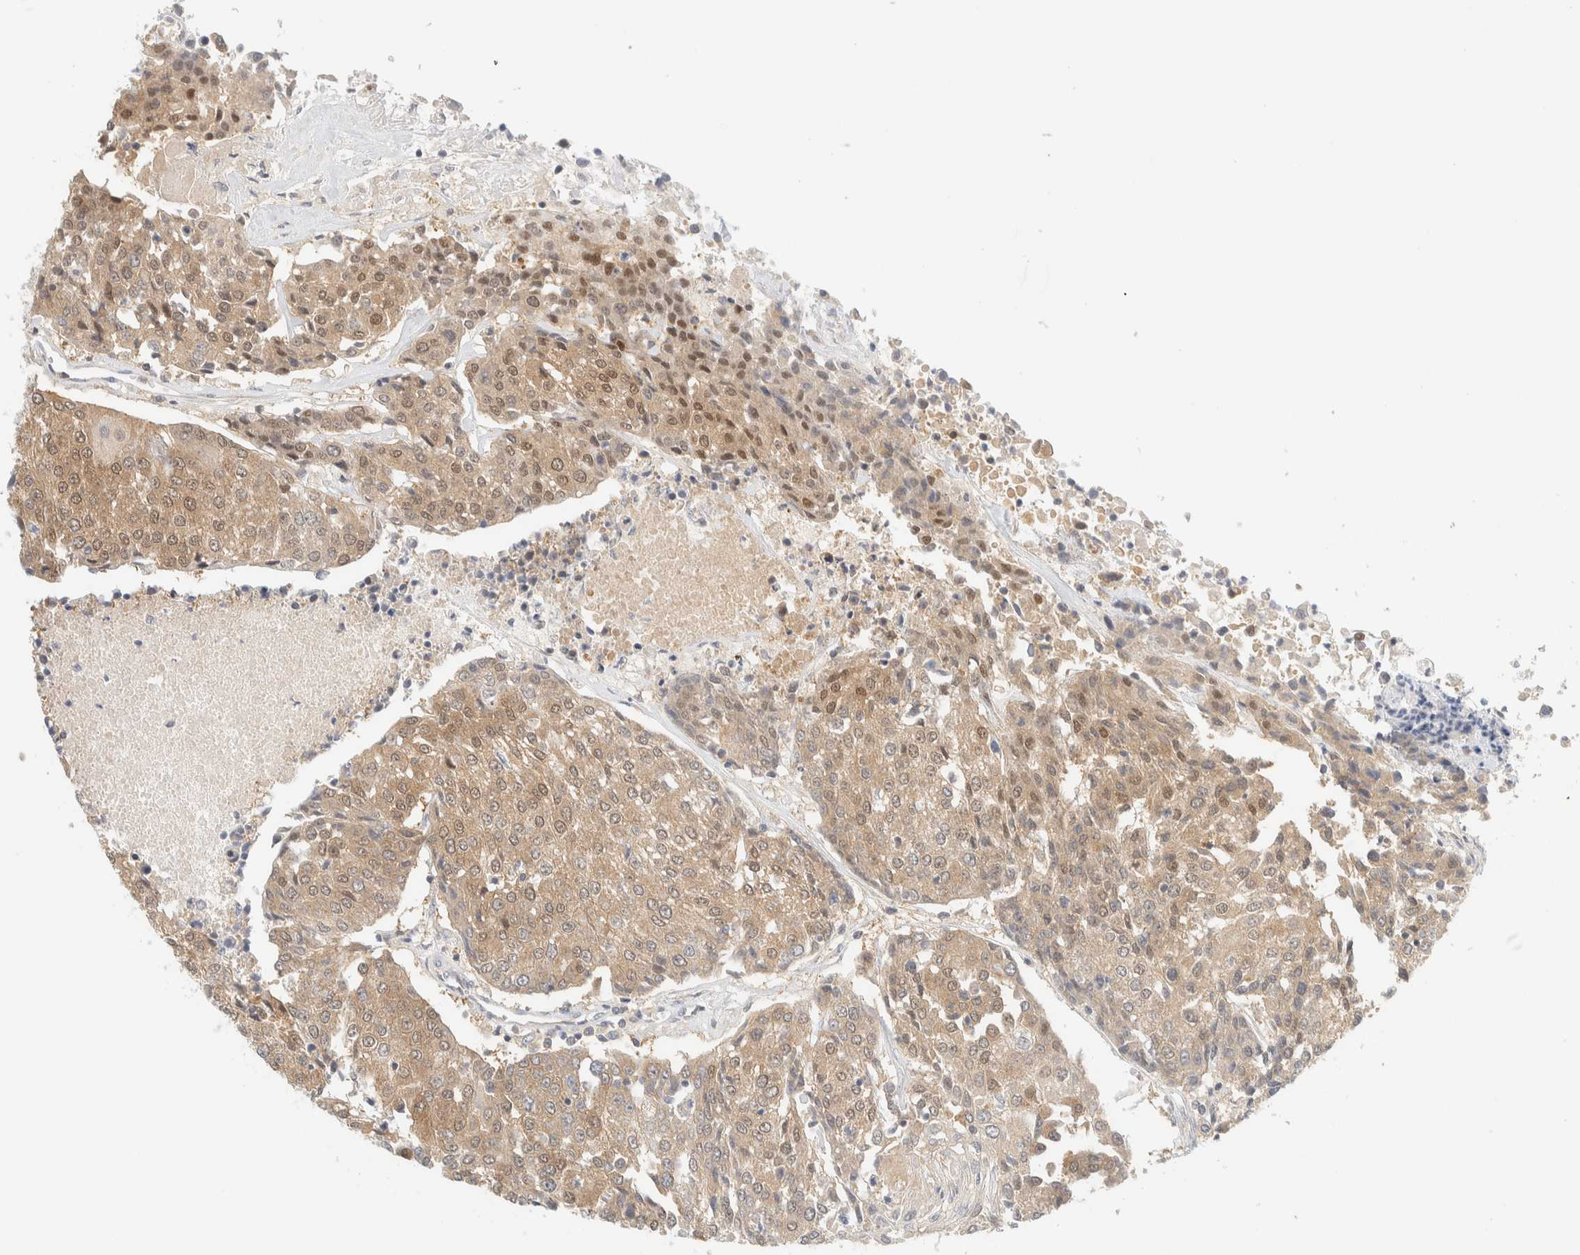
{"staining": {"intensity": "moderate", "quantity": ">75%", "location": "cytoplasmic/membranous,nuclear"}, "tissue": "urothelial cancer", "cell_type": "Tumor cells", "image_type": "cancer", "snomed": [{"axis": "morphology", "description": "Urothelial carcinoma, High grade"}, {"axis": "topography", "description": "Urinary bladder"}], "caption": "Brown immunohistochemical staining in human urothelial cancer exhibits moderate cytoplasmic/membranous and nuclear staining in about >75% of tumor cells.", "gene": "PCYT2", "patient": {"sex": "female", "age": 85}}